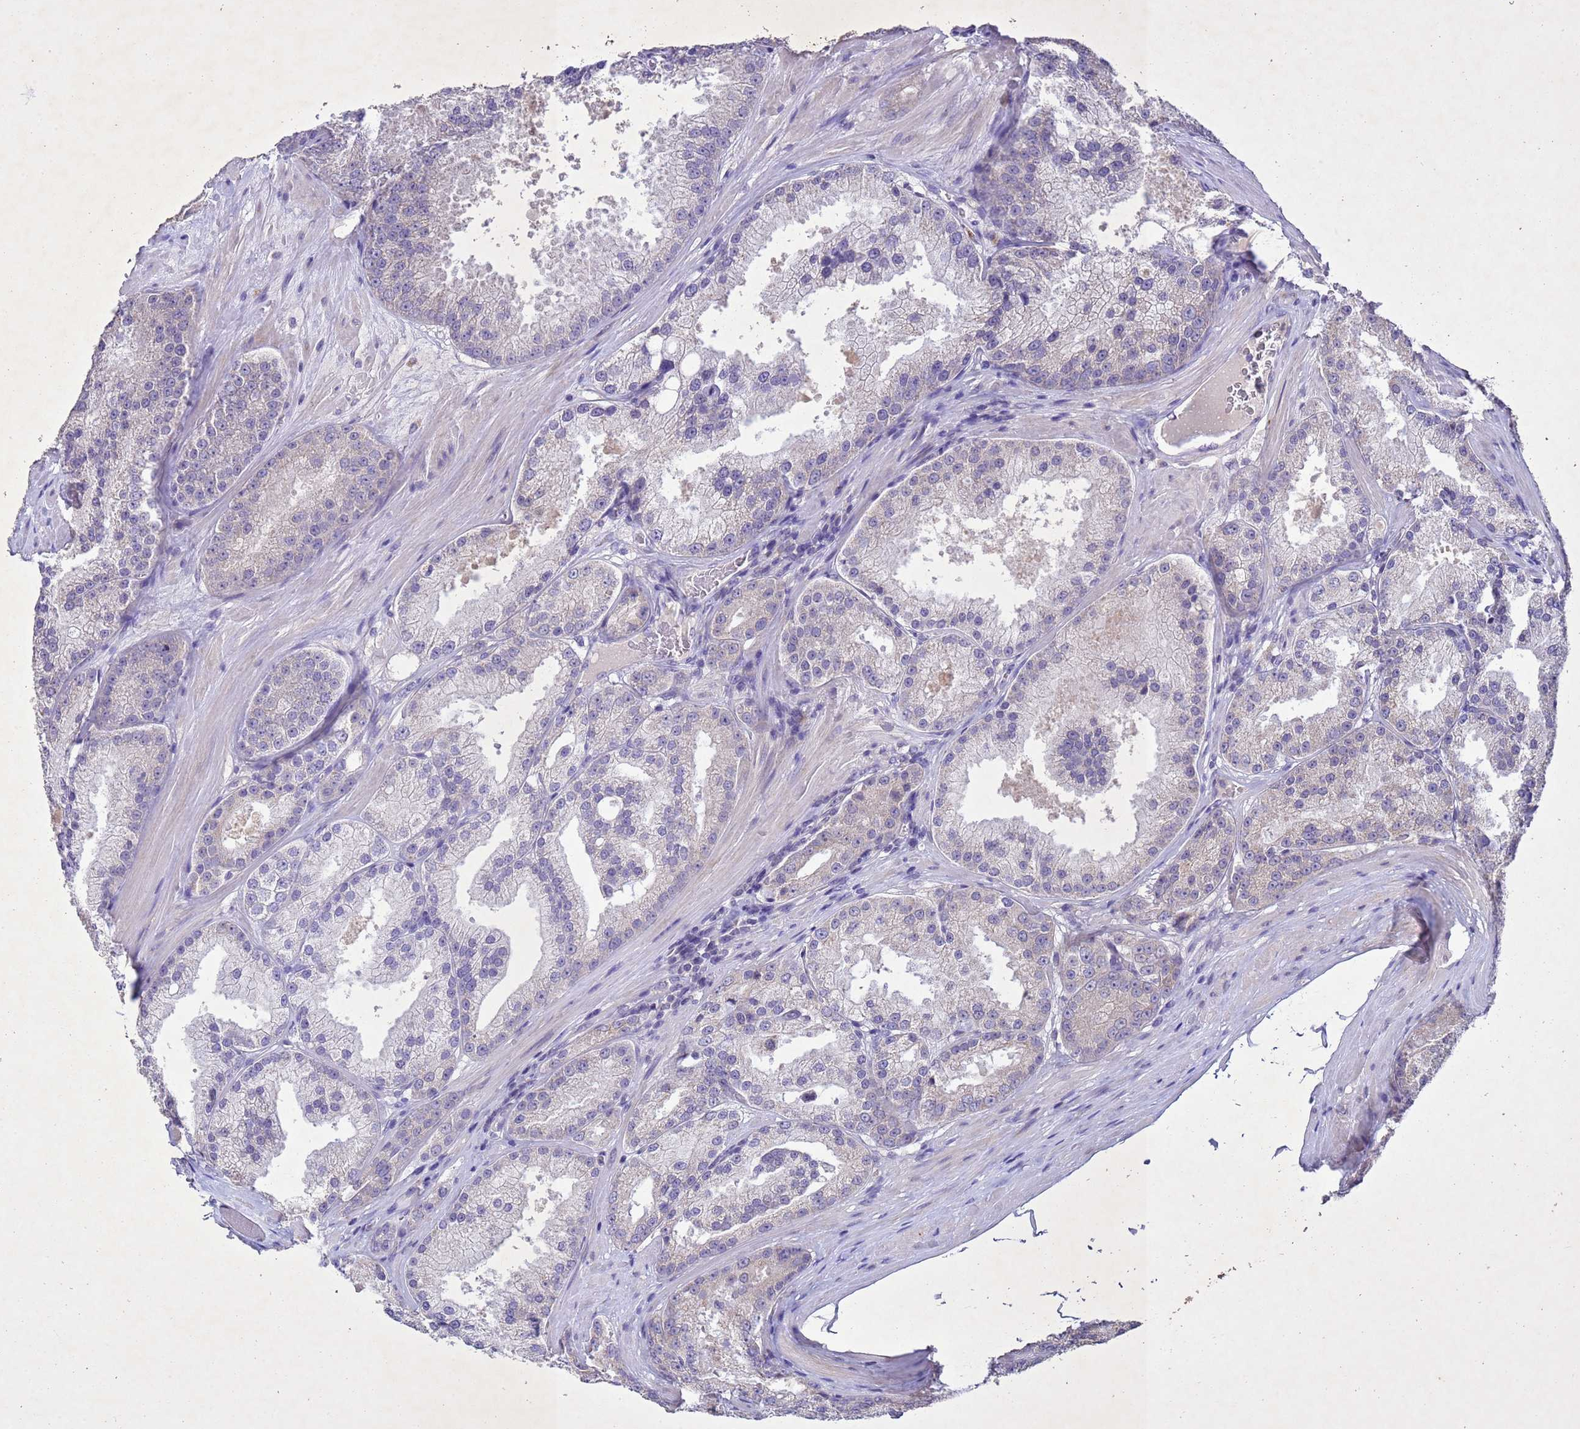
{"staining": {"intensity": "negative", "quantity": "none", "location": "none"}, "tissue": "prostate cancer", "cell_type": "Tumor cells", "image_type": "cancer", "snomed": [{"axis": "morphology", "description": "Adenocarcinoma, High grade"}, {"axis": "topography", "description": "Prostate"}], "caption": "This histopathology image is of prostate cancer (high-grade adenocarcinoma) stained with immunohistochemistry (IHC) to label a protein in brown with the nuclei are counter-stained blue. There is no expression in tumor cells. (DAB (3,3'-diaminobenzidine) immunohistochemistry (IHC), high magnification).", "gene": "NLRP11", "patient": {"sex": "male", "age": 61}}